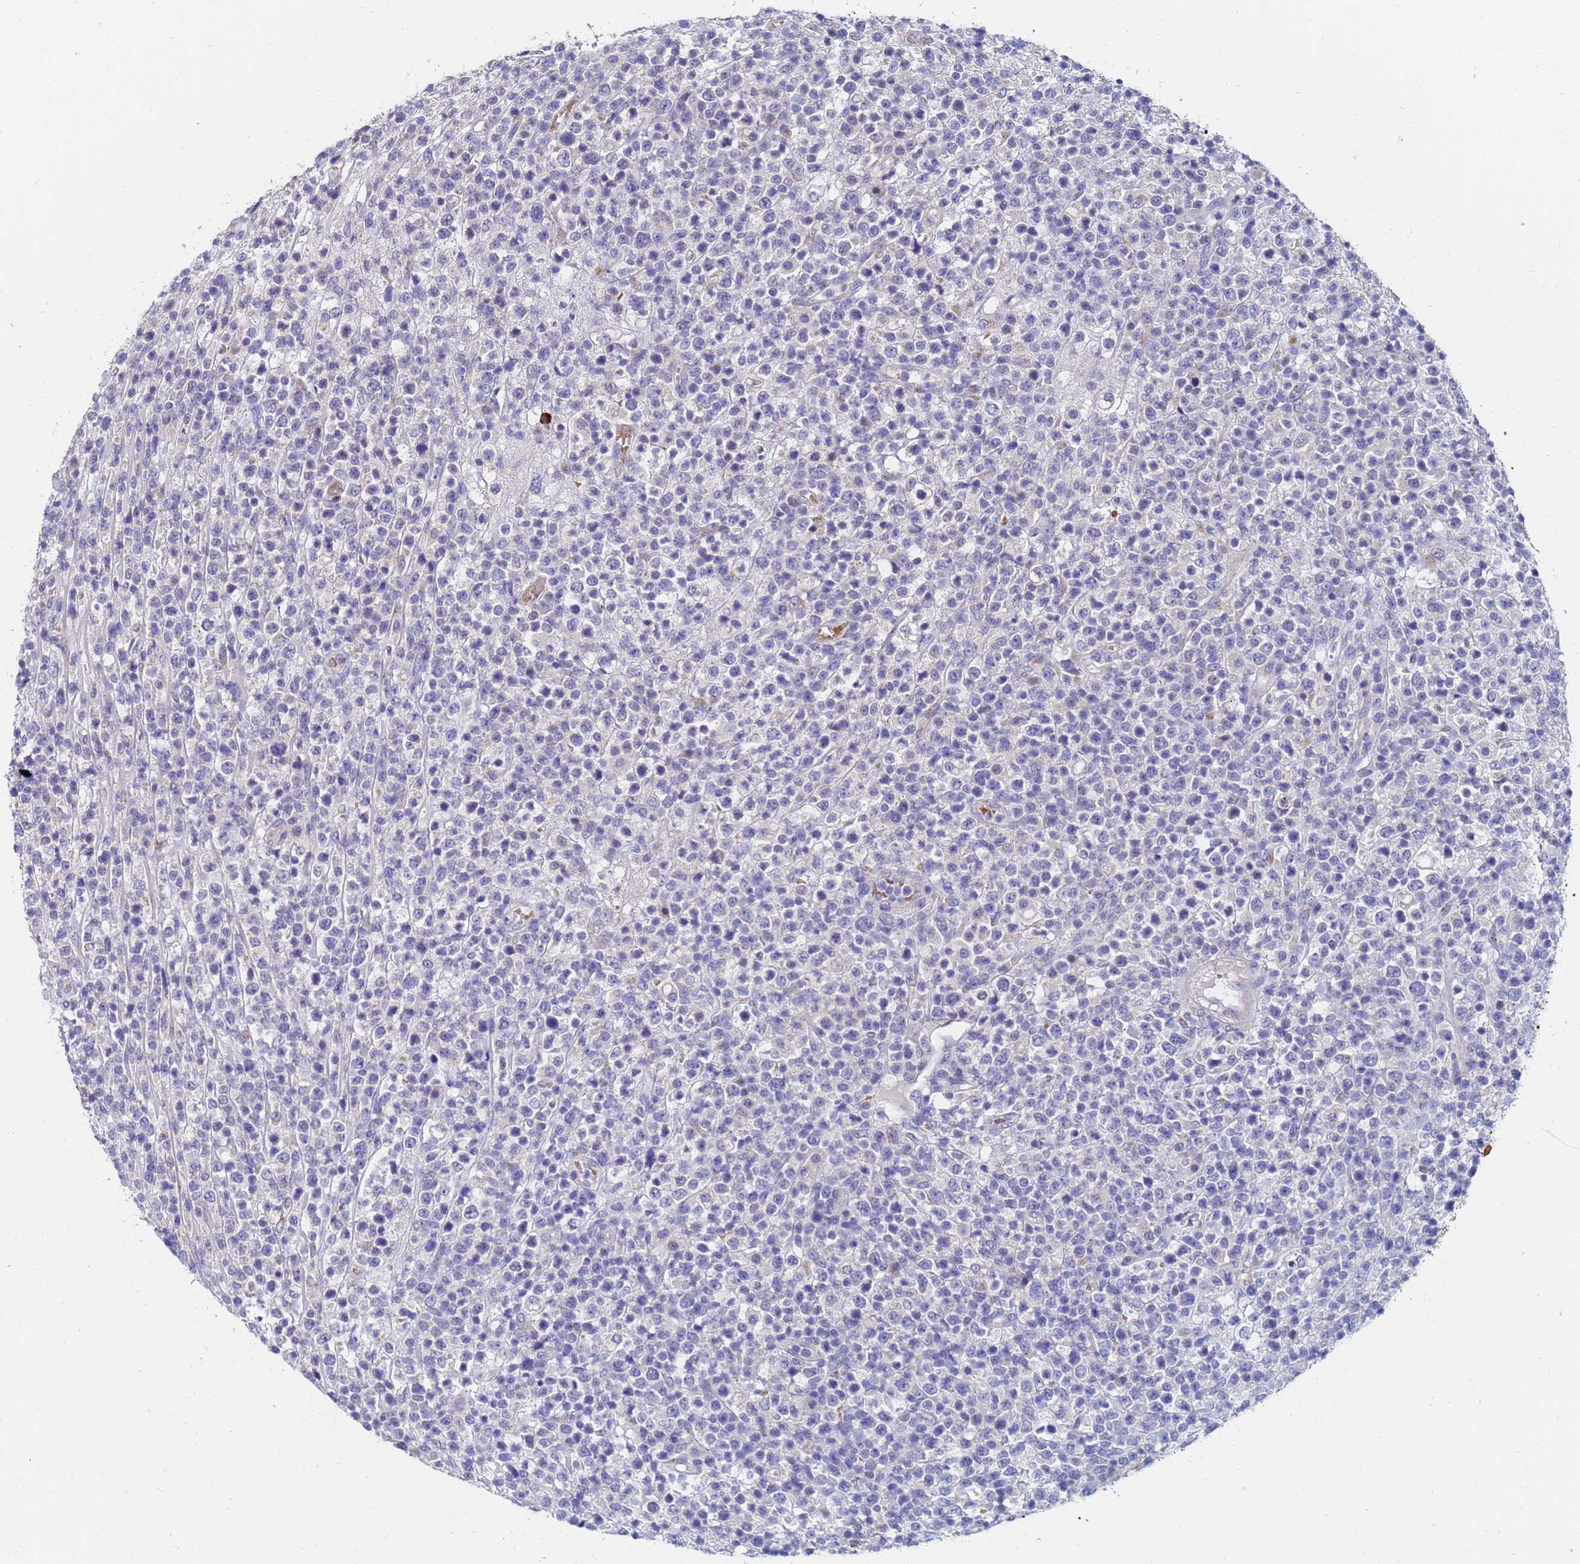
{"staining": {"intensity": "negative", "quantity": "none", "location": "none"}, "tissue": "lymphoma", "cell_type": "Tumor cells", "image_type": "cancer", "snomed": [{"axis": "morphology", "description": "Malignant lymphoma, non-Hodgkin's type, High grade"}, {"axis": "topography", "description": "Colon"}], "caption": "This is a image of IHC staining of malignant lymphoma, non-Hodgkin's type (high-grade), which shows no positivity in tumor cells.", "gene": "IHO1", "patient": {"sex": "female", "age": 53}}